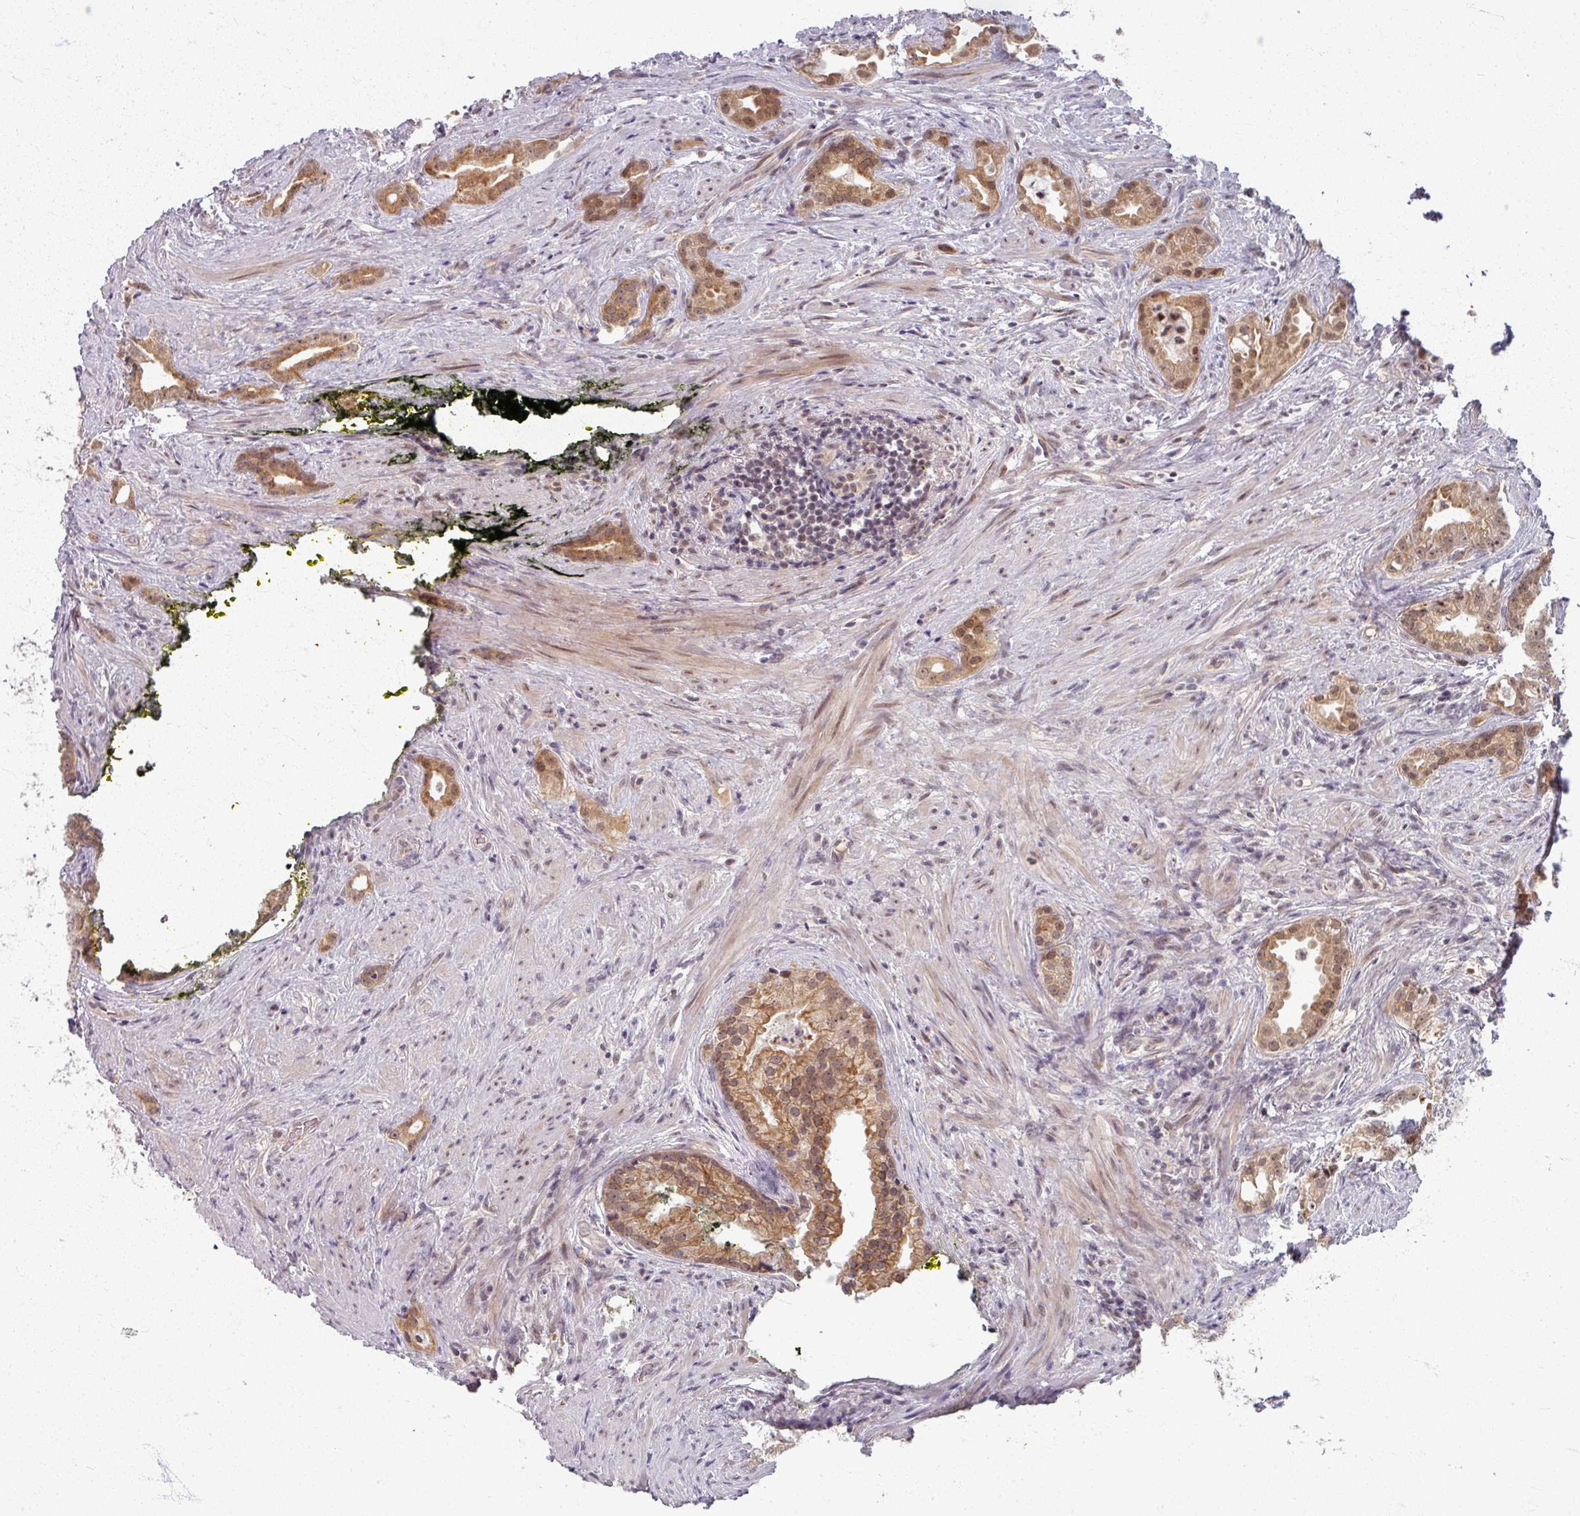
{"staining": {"intensity": "moderate", "quantity": ">75%", "location": "cytoplasmic/membranous,nuclear"}, "tissue": "prostate cancer", "cell_type": "Tumor cells", "image_type": "cancer", "snomed": [{"axis": "morphology", "description": "Adenocarcinoma, Low grade"}, {"axis": "topography", "description": "Prostate"}], "caption": "The histopathology image demonstrates immunohistochemical staining of prostate adenocarcinoma (low-grade). There is moderate cytoplasmic/membranous and nuclear positivity is appreciated in about >75% of tumor cells. (DAB IHC with brightfield microscopy, high magnification).", "gene": "KLC3", "patient": {"sex": "male", "age": 71}}